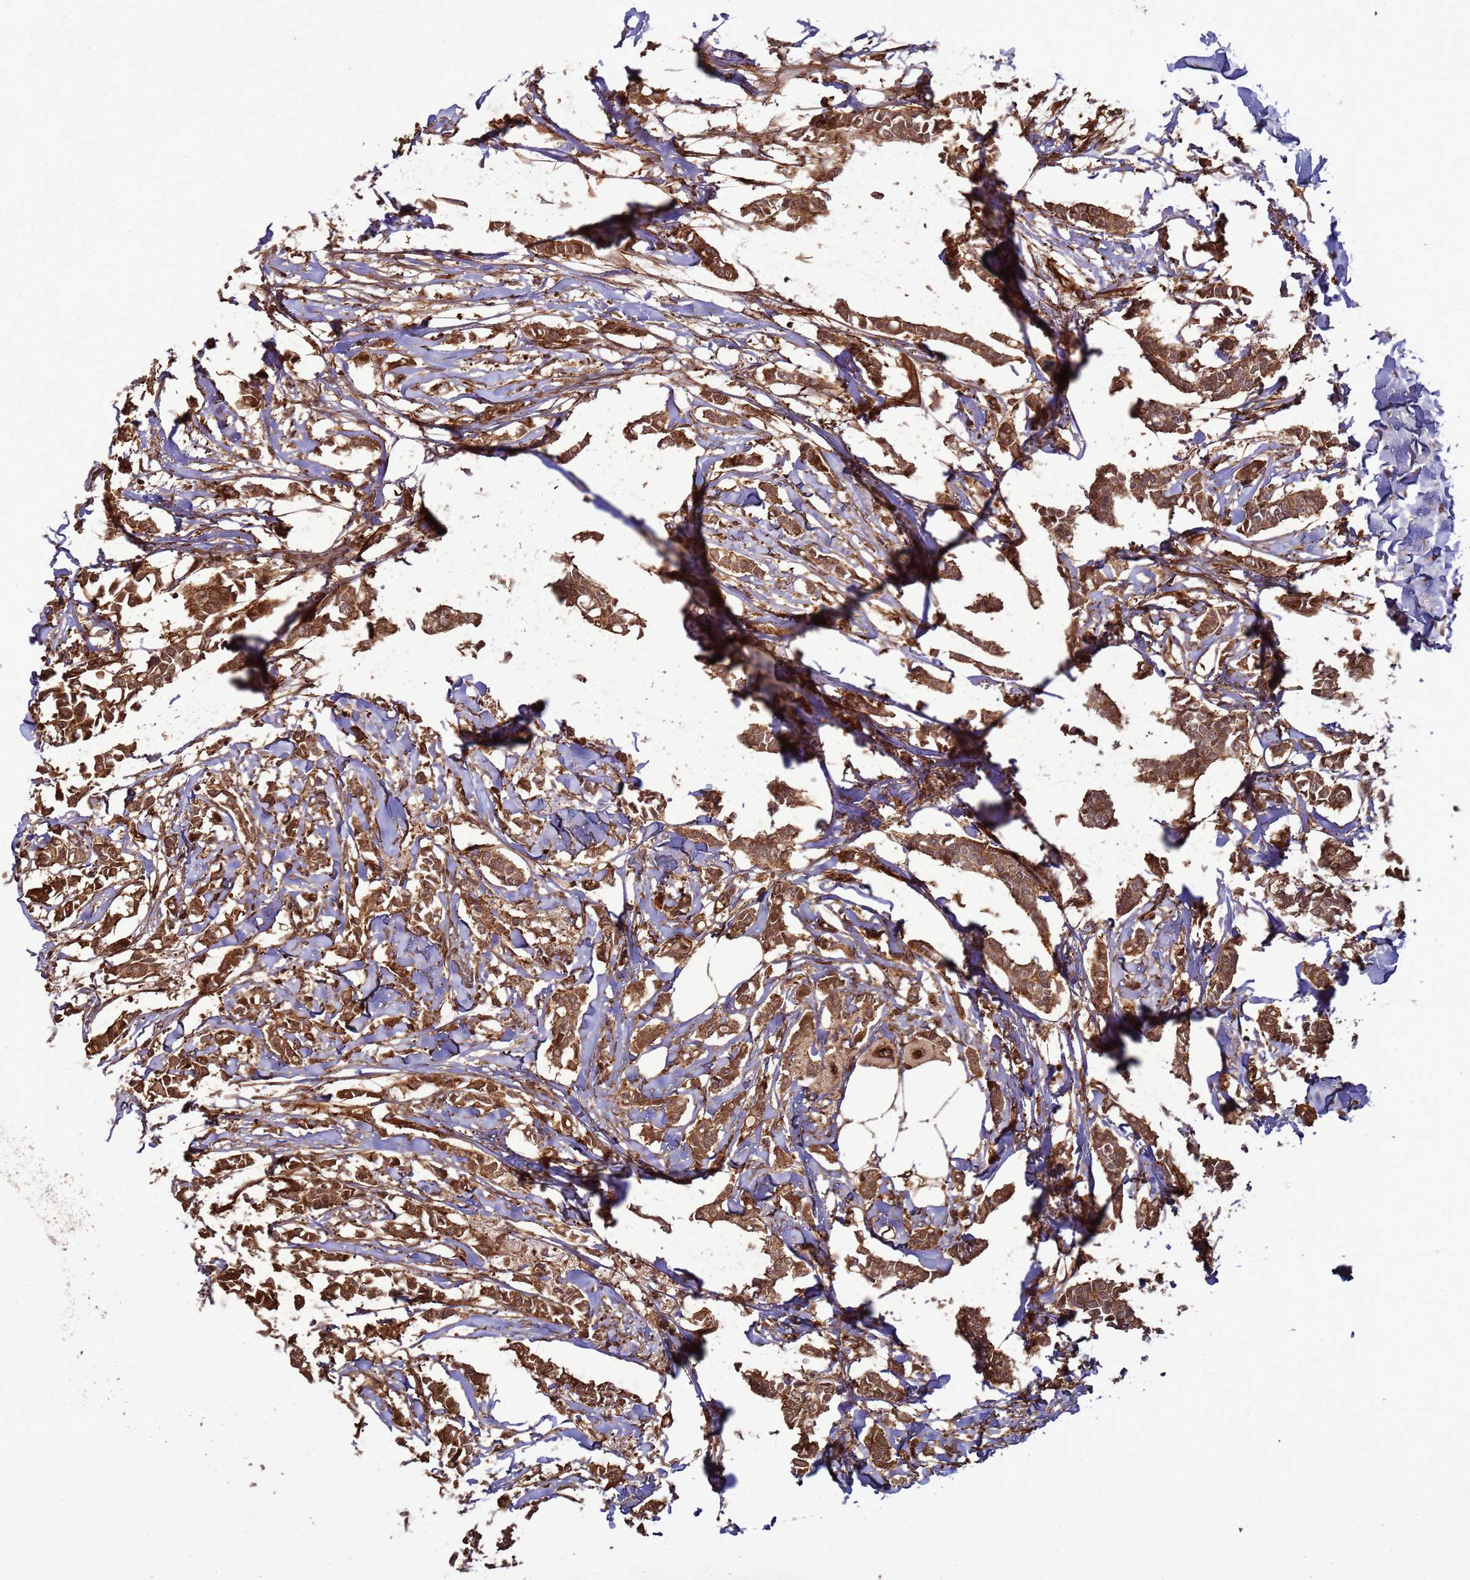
{"staining": {"intensity": "strong", "quantity": ">75%", "location": "cytoplasmic/membranous"}, "tissue": "breast cancer", "cell_type": "Tumor cells", "image_type": "cancer", "snomed": [{"axis": "morphology", "description": "Duct carcinoma"}, {"axis": "topography", "description": "Breast"}], "caption": "Immunohistochemistry photomicrograph of intraductal carcinoma (breast) stained for a protein (brown), which demonstrates high levels of strong cytoplasmic/membranous staining in approximately >75% of tumor cells.", "gene": "CNOT1", "patient": {"sex": "female", "age": 41}}